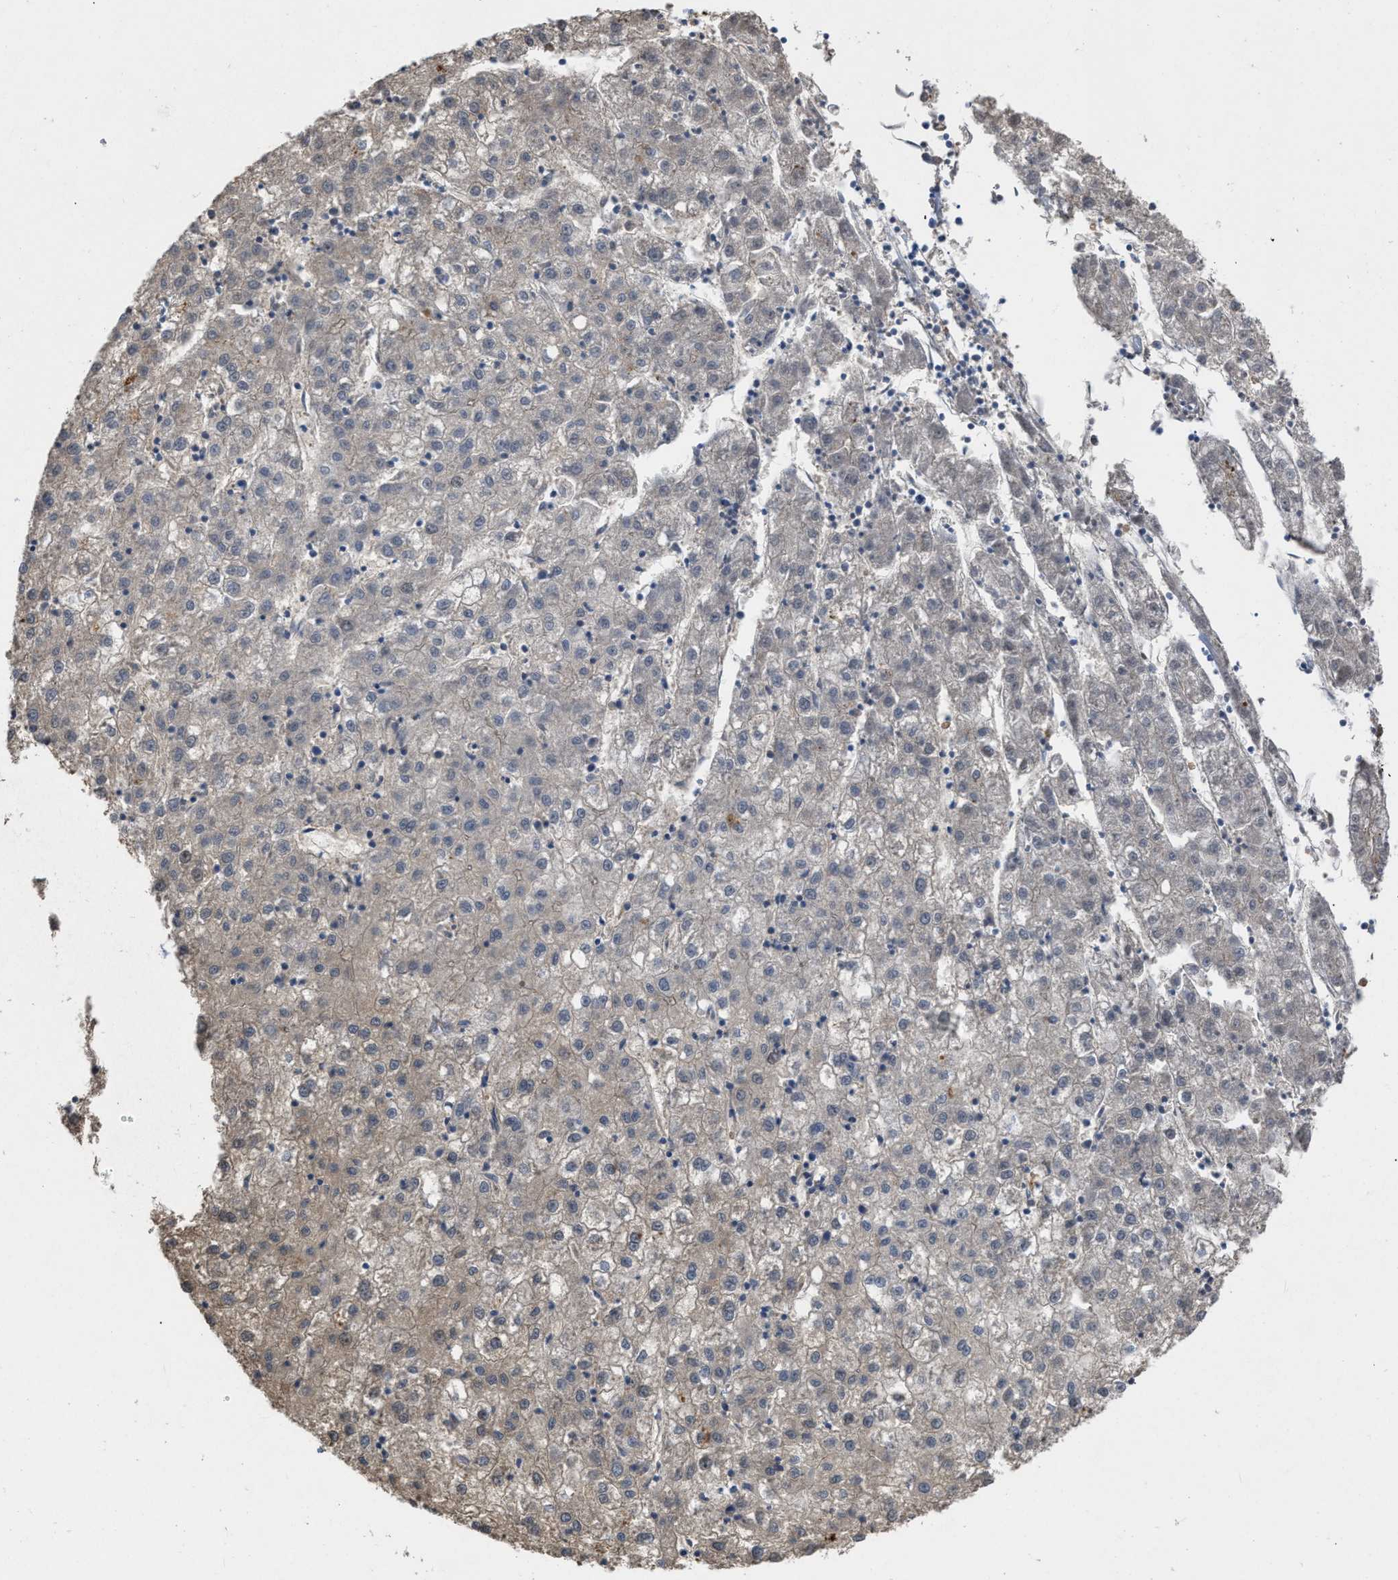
{"staining": {"intensity": "weak", "quantity": "<25%", "location": "cytoplasmic/membranous"}, "tissue": "liver cancer", "cell_type": "Tumor cells", "image_type": "cancer", "snomed": [{"axis": "morphology", "description": "Carcinoma, Hepatocellular, NOS"}, {"axis": "topography", "description": "Liver"}], "caption": "This image is of liver hepatocellular carcinoma stained with immunohistochemistry (IHC) to label a protein in brown with the nuclei are counter-stained blue. There is no positivity in tumor cells. (DAB (3,3'-diaminobenzidine) IHC visualized using brightfield microscopy, high magnification).", "gene": "SLC4A11", "patient": {"sex": "male", "age": 72}}